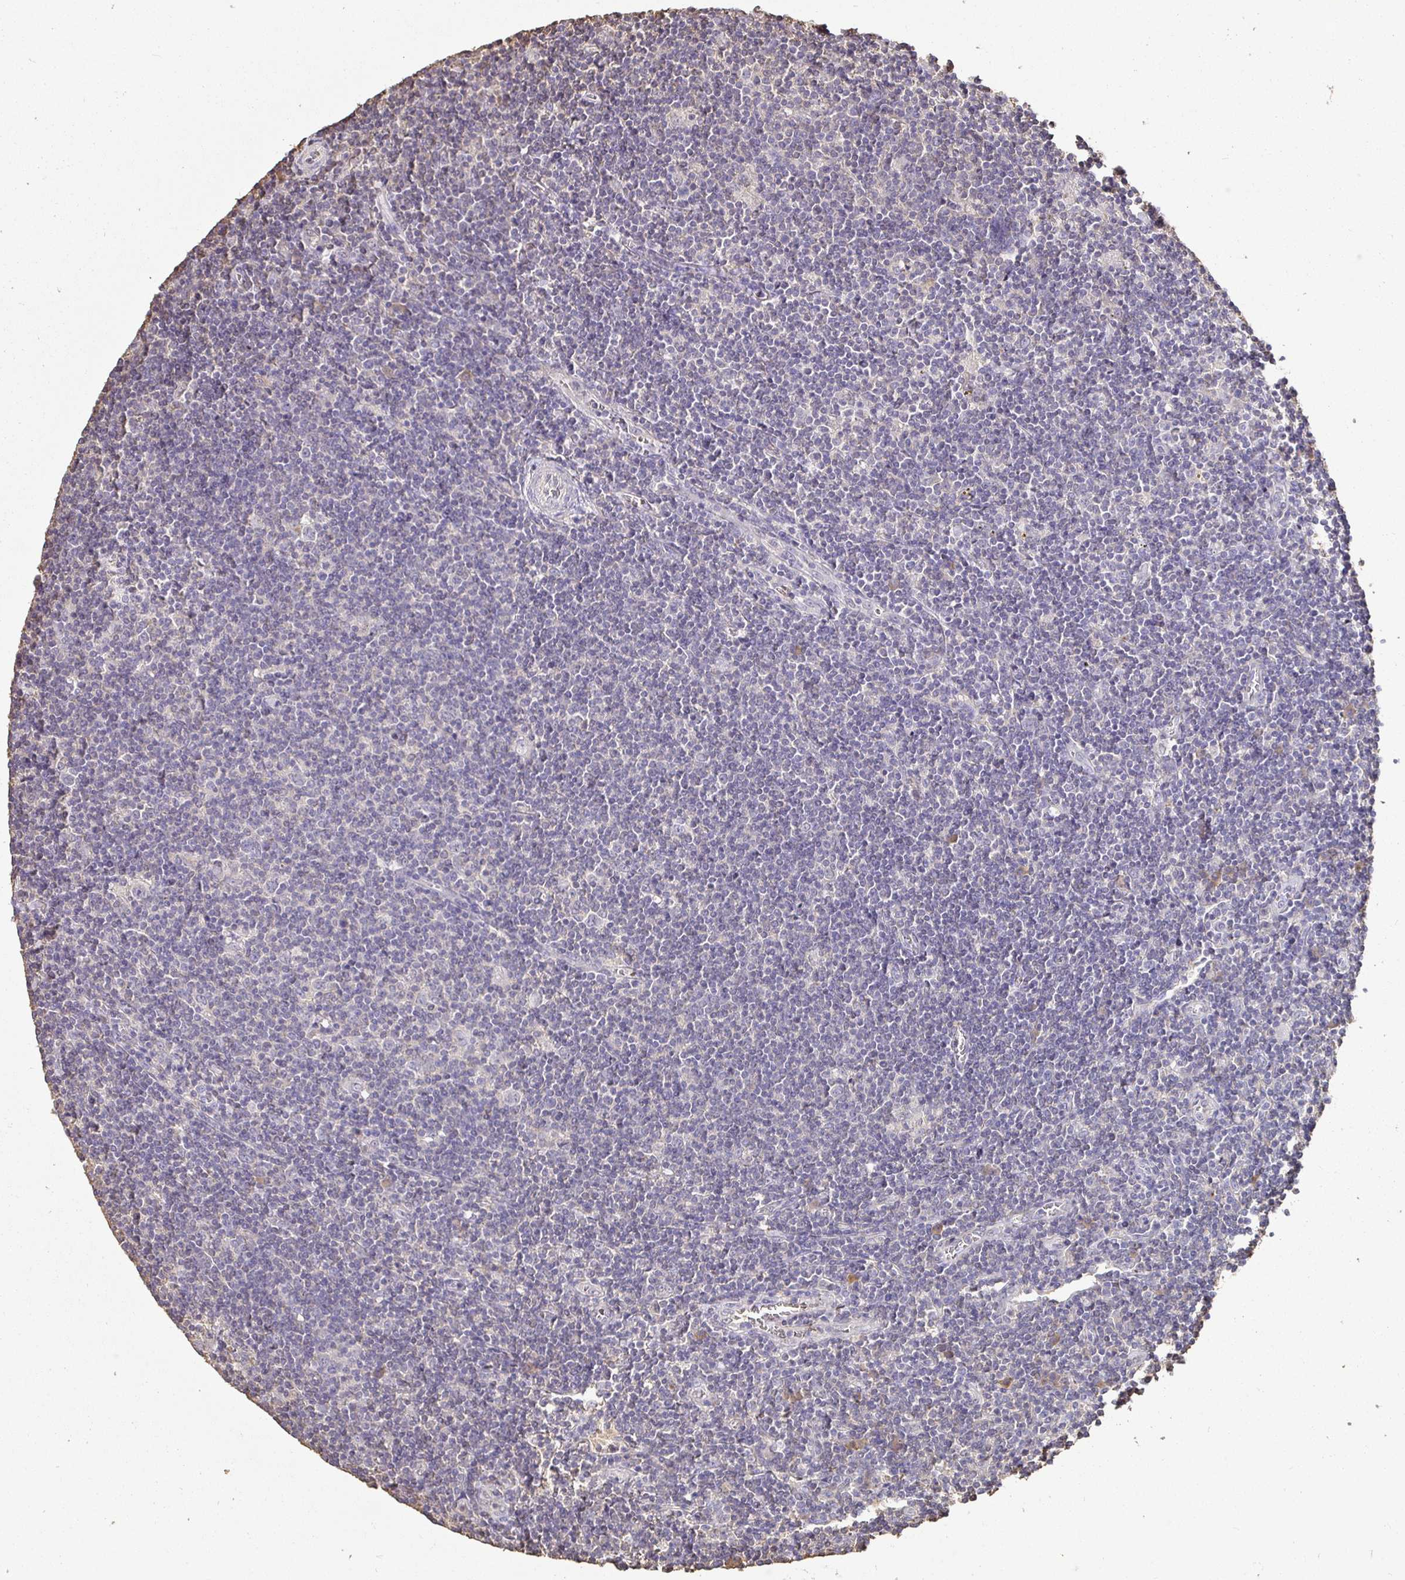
{"staining": {"intensity": "negative", "quantity": "none", "location": "none"}, "tissue": "lymphoma", "cell_type": "Tumor cells", "image_type": "cancer", "snomed": [{"axis": "morphology", "description": "Hodgkin's disease, NOS"}, {"axis": "topography", "description": "Lymph node"}], "caption": "Tumor cells are negative for brown protein staining in lymphoma.", "gene": "MAPK8IP3", "patient": {"sex": "male", "age": 40}}